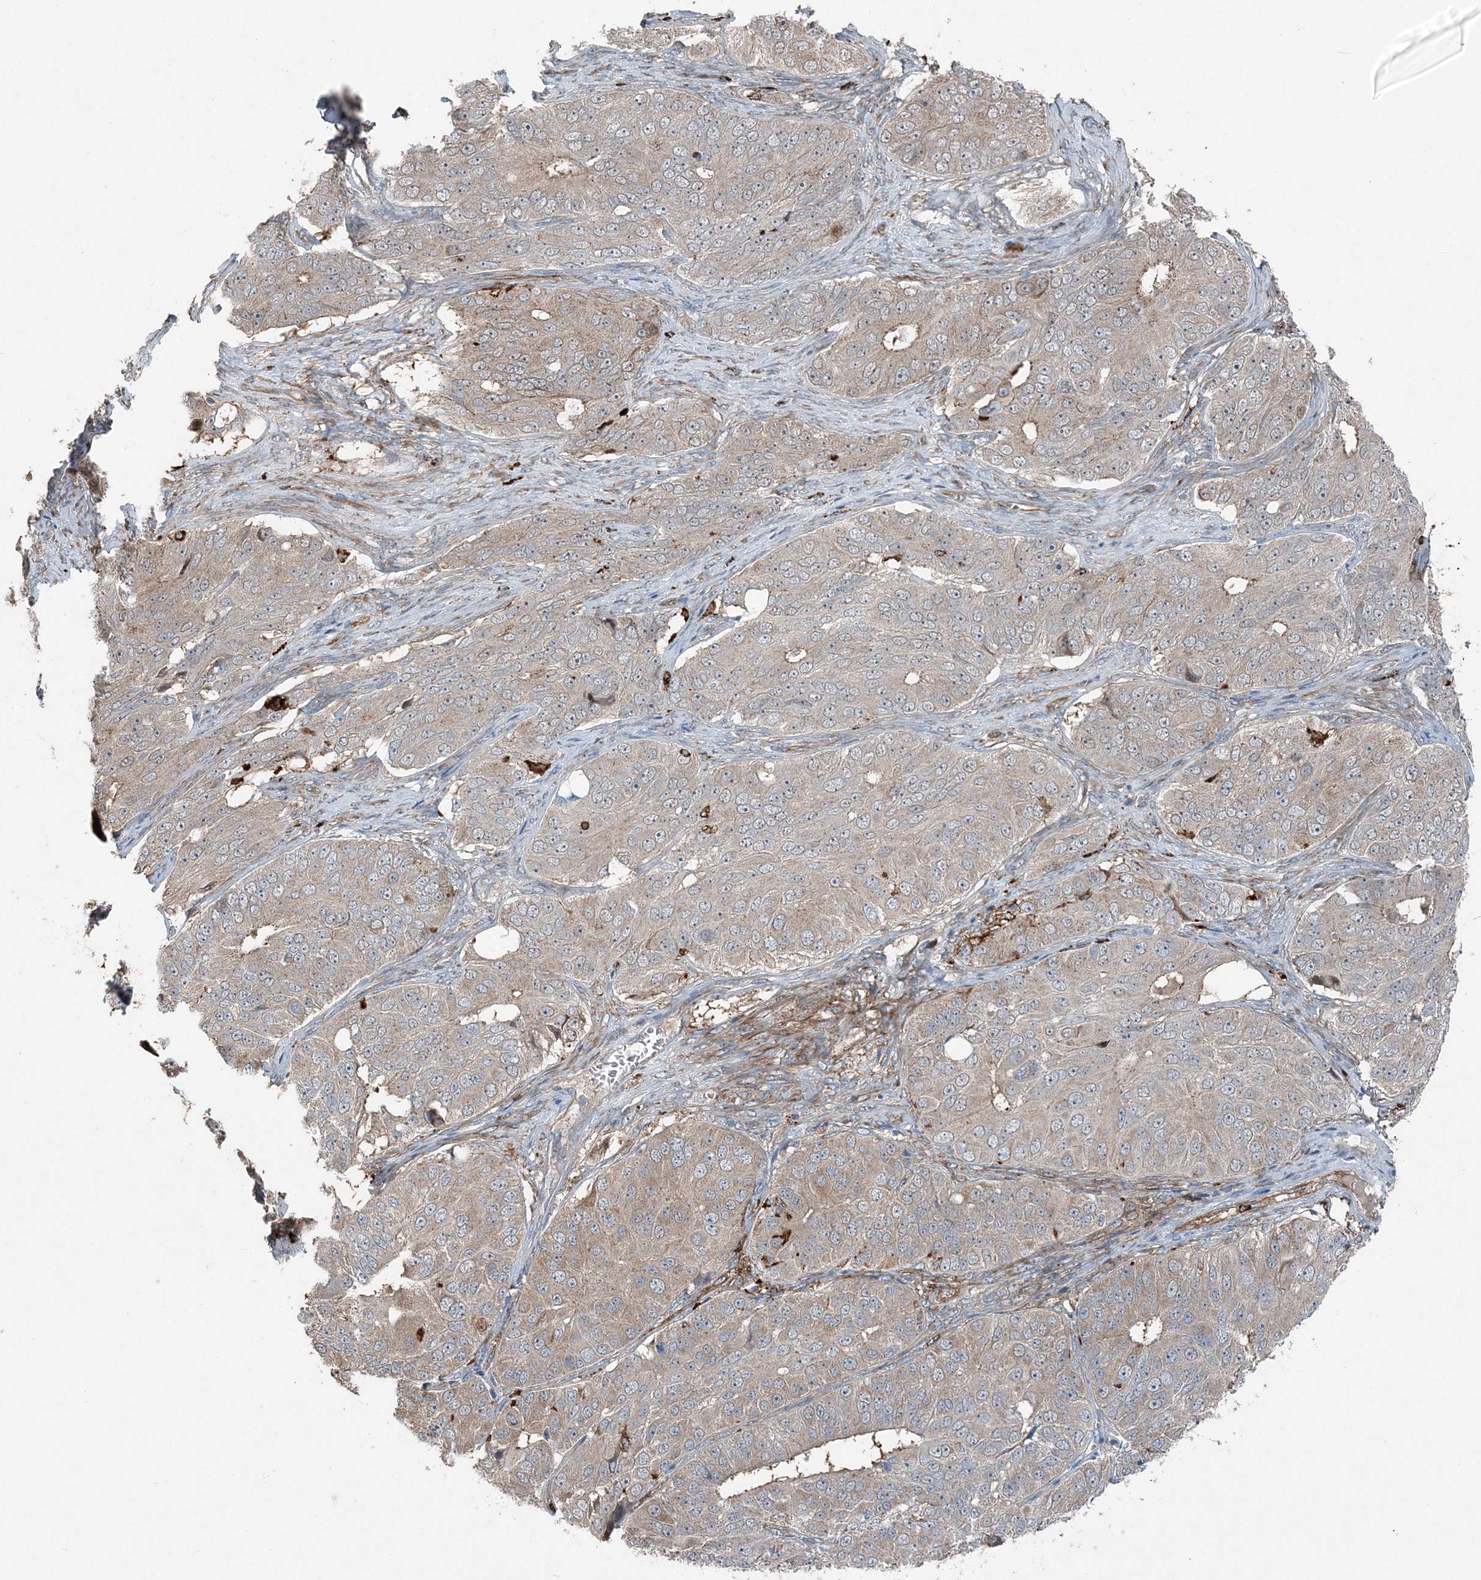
{"staining": {"intensity": "moderate", "quantity": "25%-75%", "location": "cytoplasmic/membranous"}, "tissue": "ovarian cancer", "cell_type": "Tumor cells", "image_type": "cancer", "snomed": [{"axis": "morphology", "description": "Carcinoma, endometroid"}, {"axis": "topography", "description": "Ovary"}], "caption": "Ovarian endometroid carcinoma stained with DAB (3,3'-diaminobenzidine) IHC reveals medium levels of moderate cytoplasmic/membranous expression in approximately 25%-75% of tumor cells. The staining was performed using DAB to visualize the protein expression in brown, while the nuclei were stained in blue with hematoxylin (Magnification: 20x).", "gene": "KY", "patient": {"sex": "female", "age": 51}}